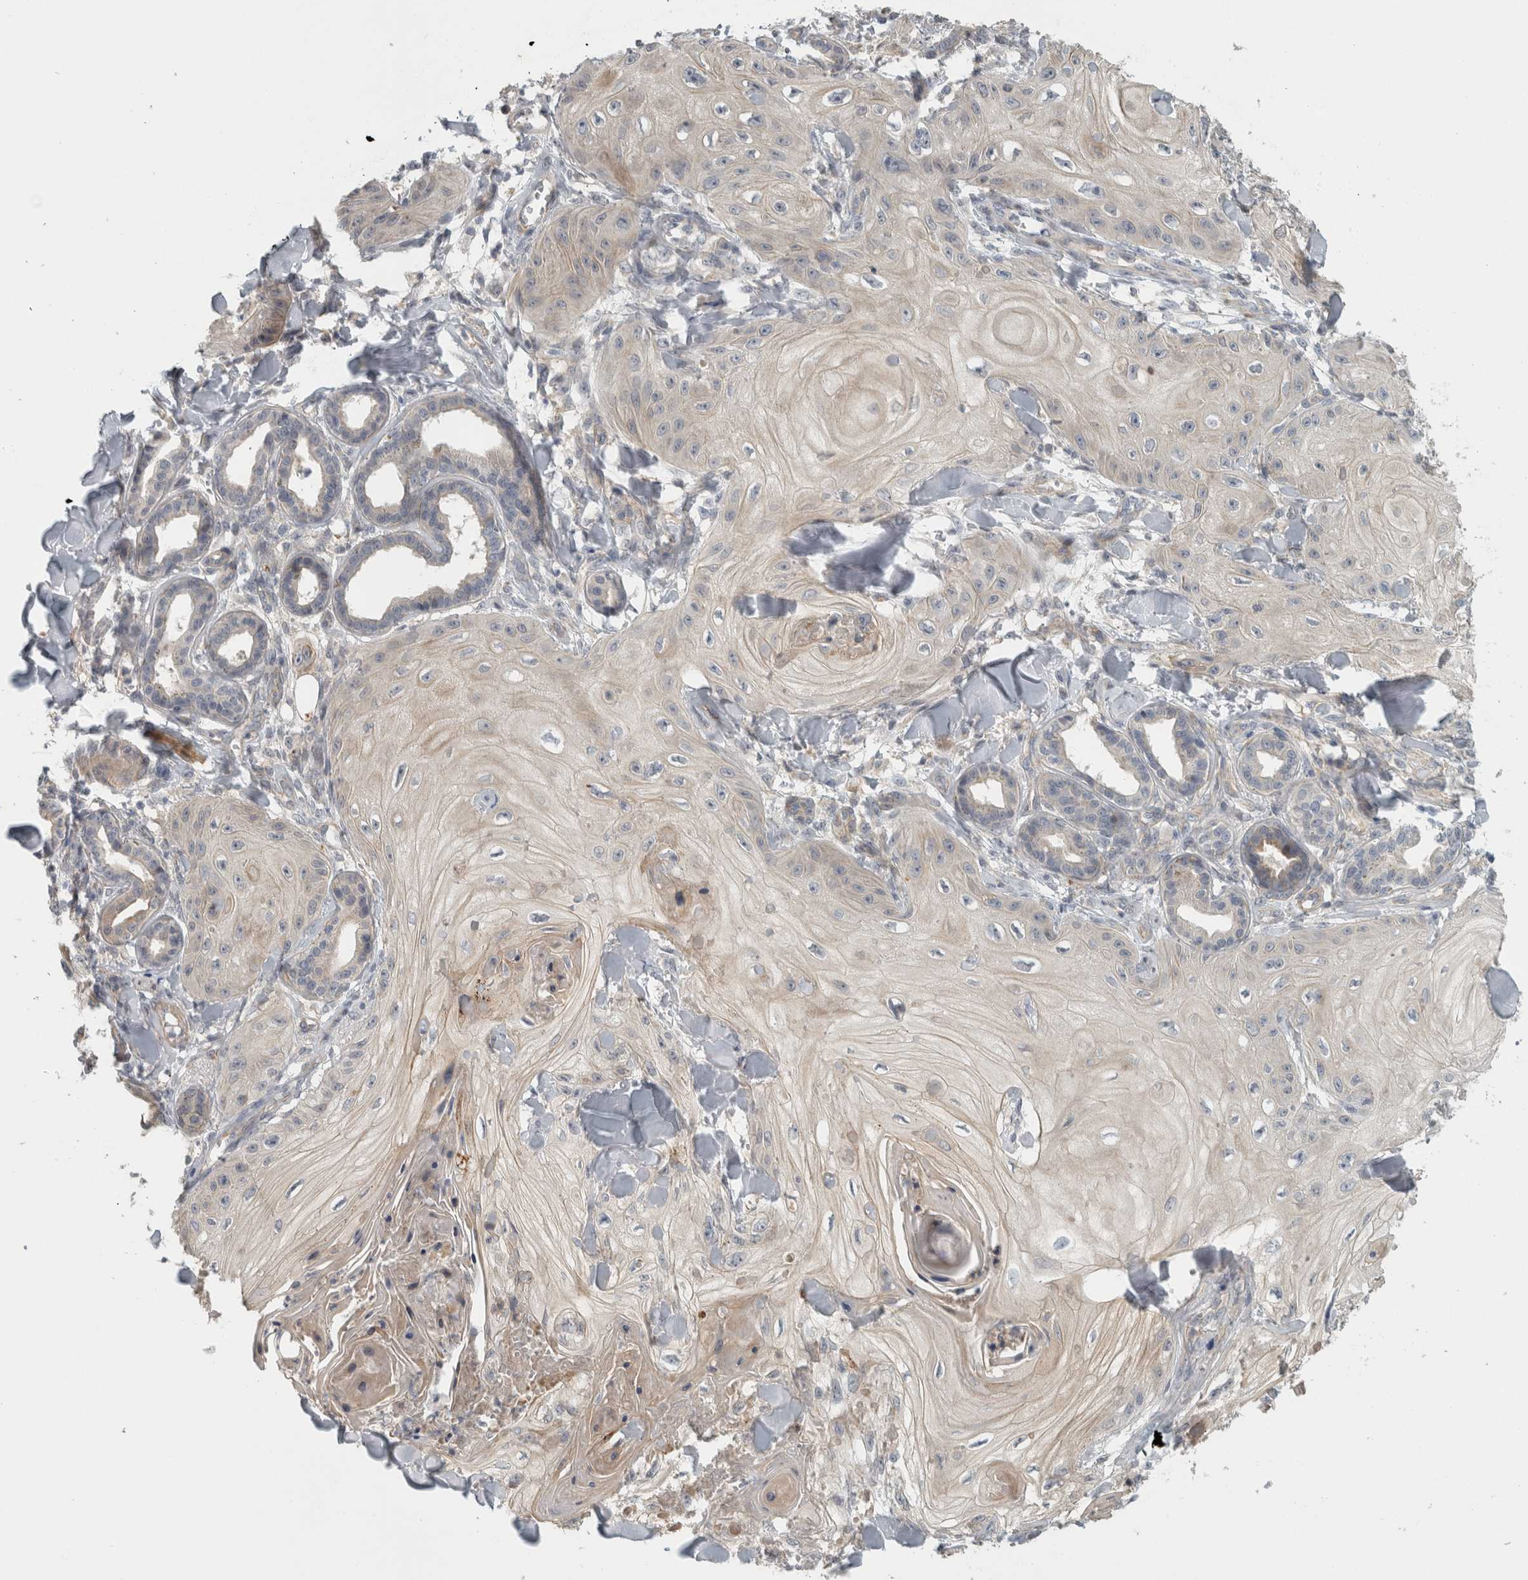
{"staining": {"intensity": "negative", "quantity": "none", "location": "none"}, "tissue": "skin cancer", "cell_type": "Tumor cells", "image_type": "cancer", "snomed": [{"axis": "morphology", "description": "Squamous cell carcinoma, NOS"}, {"axis": "topography", "description": "Skin"}], "caption": "The photomicrograph reveals no significant expression in tumor cells of squamous cell carcinoma (skin). (DAB immunohistochemistry with hematoxylin counter stain).", "gene": "ZNF804B", "patient": {"sex": "male", "age": 74}}